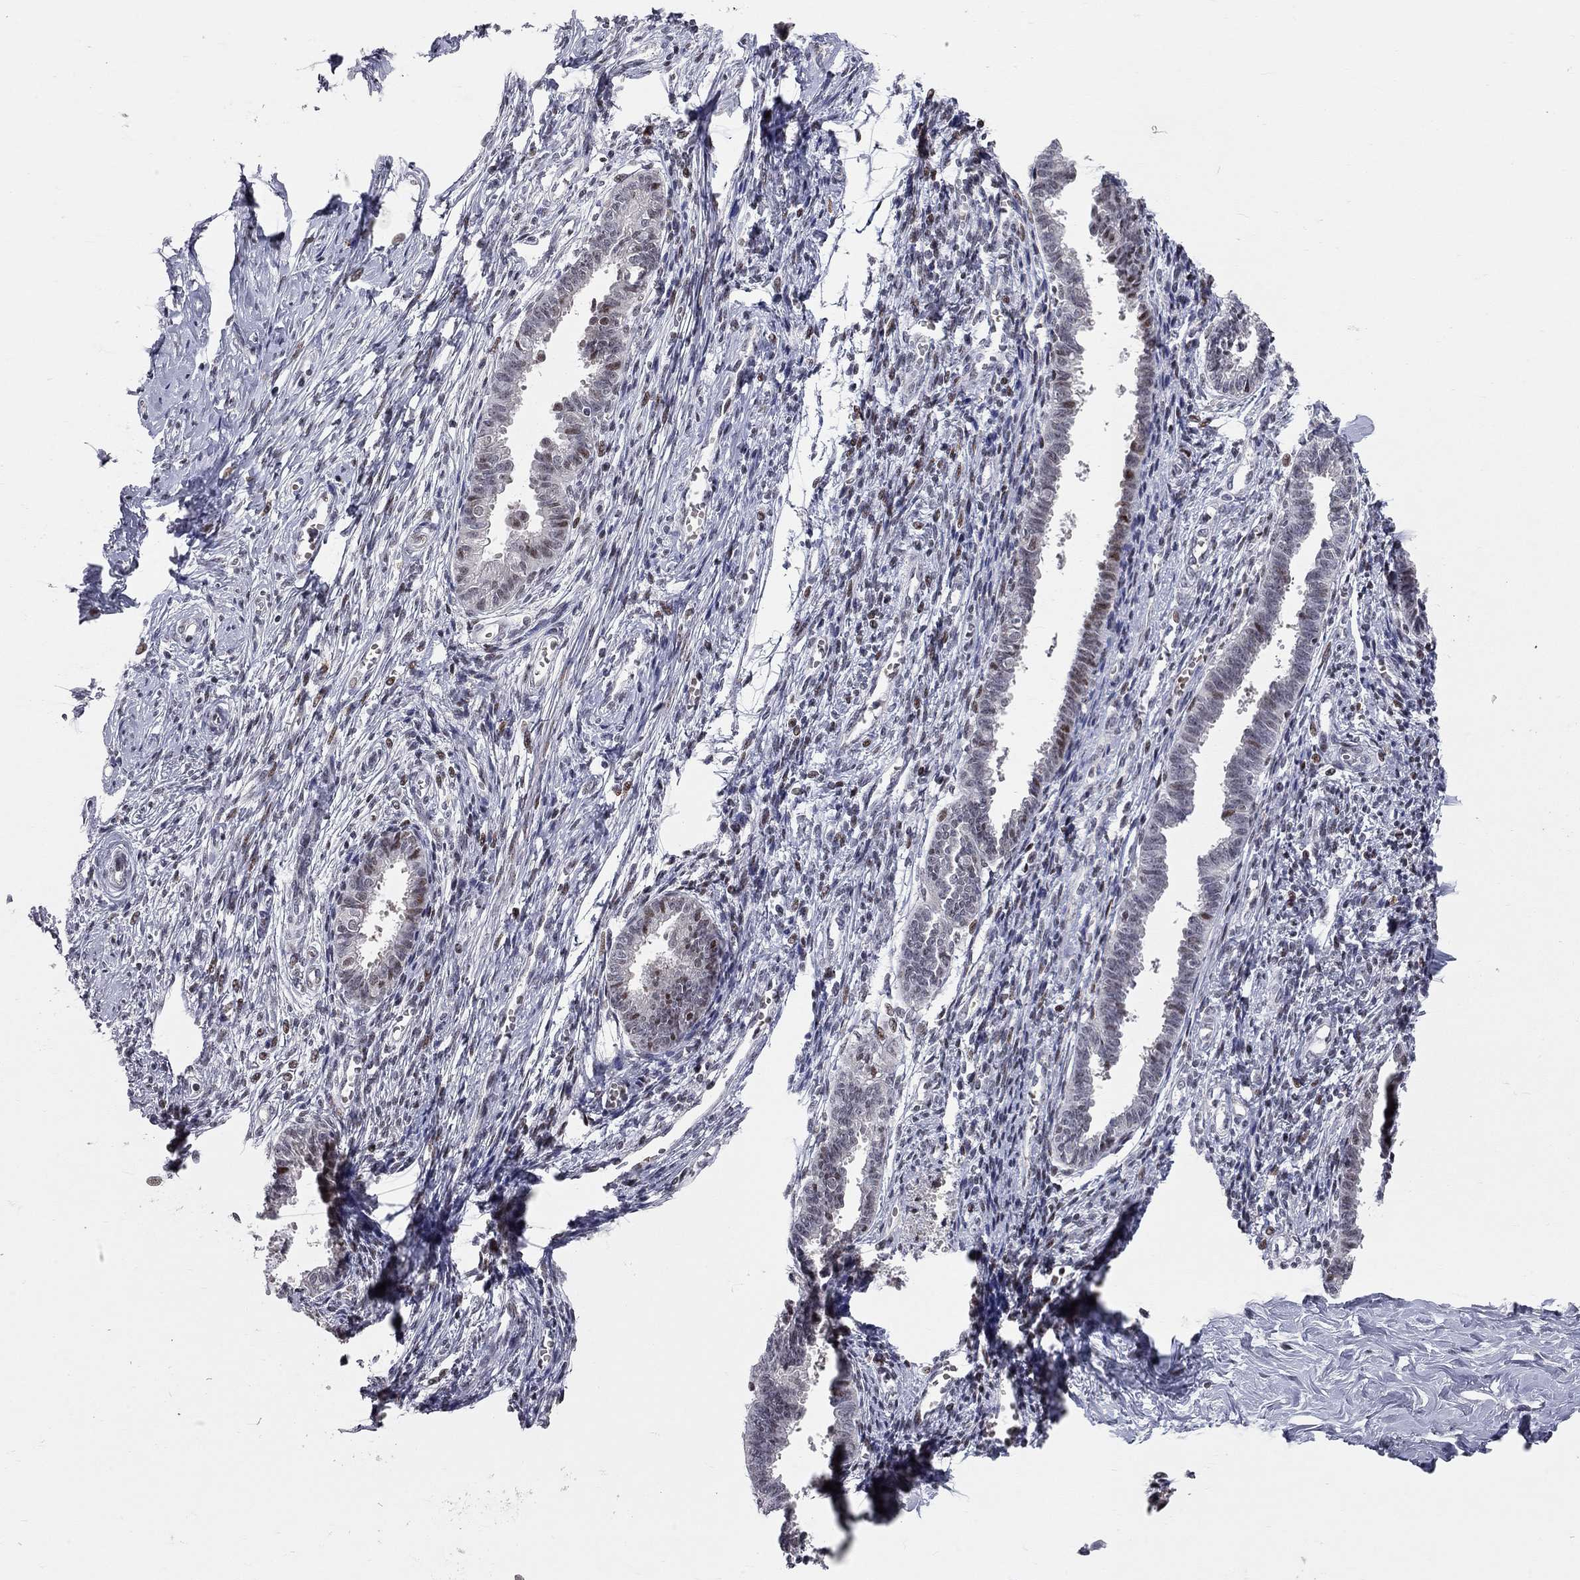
{"staining": {"intensity": "negative", "quantity": "none", "location": "none"}, "tissue": "endometrium", "cell_type": "Cells in endometrial stroma", "image_type": "normal", "snomed": [{"axis": "morphology", "description": "Normal tissue, NOS"}, {"axis": "topography", "description": "Cervix"}, {"axis": "topography", "description": "Endometrium"}], "caption": "IHC photomicrograph of benign endometrium: human endometrium stained with DAB demonstrates no significant protein expression in cells in endometrial stroma.", "gene": "HDAC3", "patient": {"sex": "female", "age": 37}}